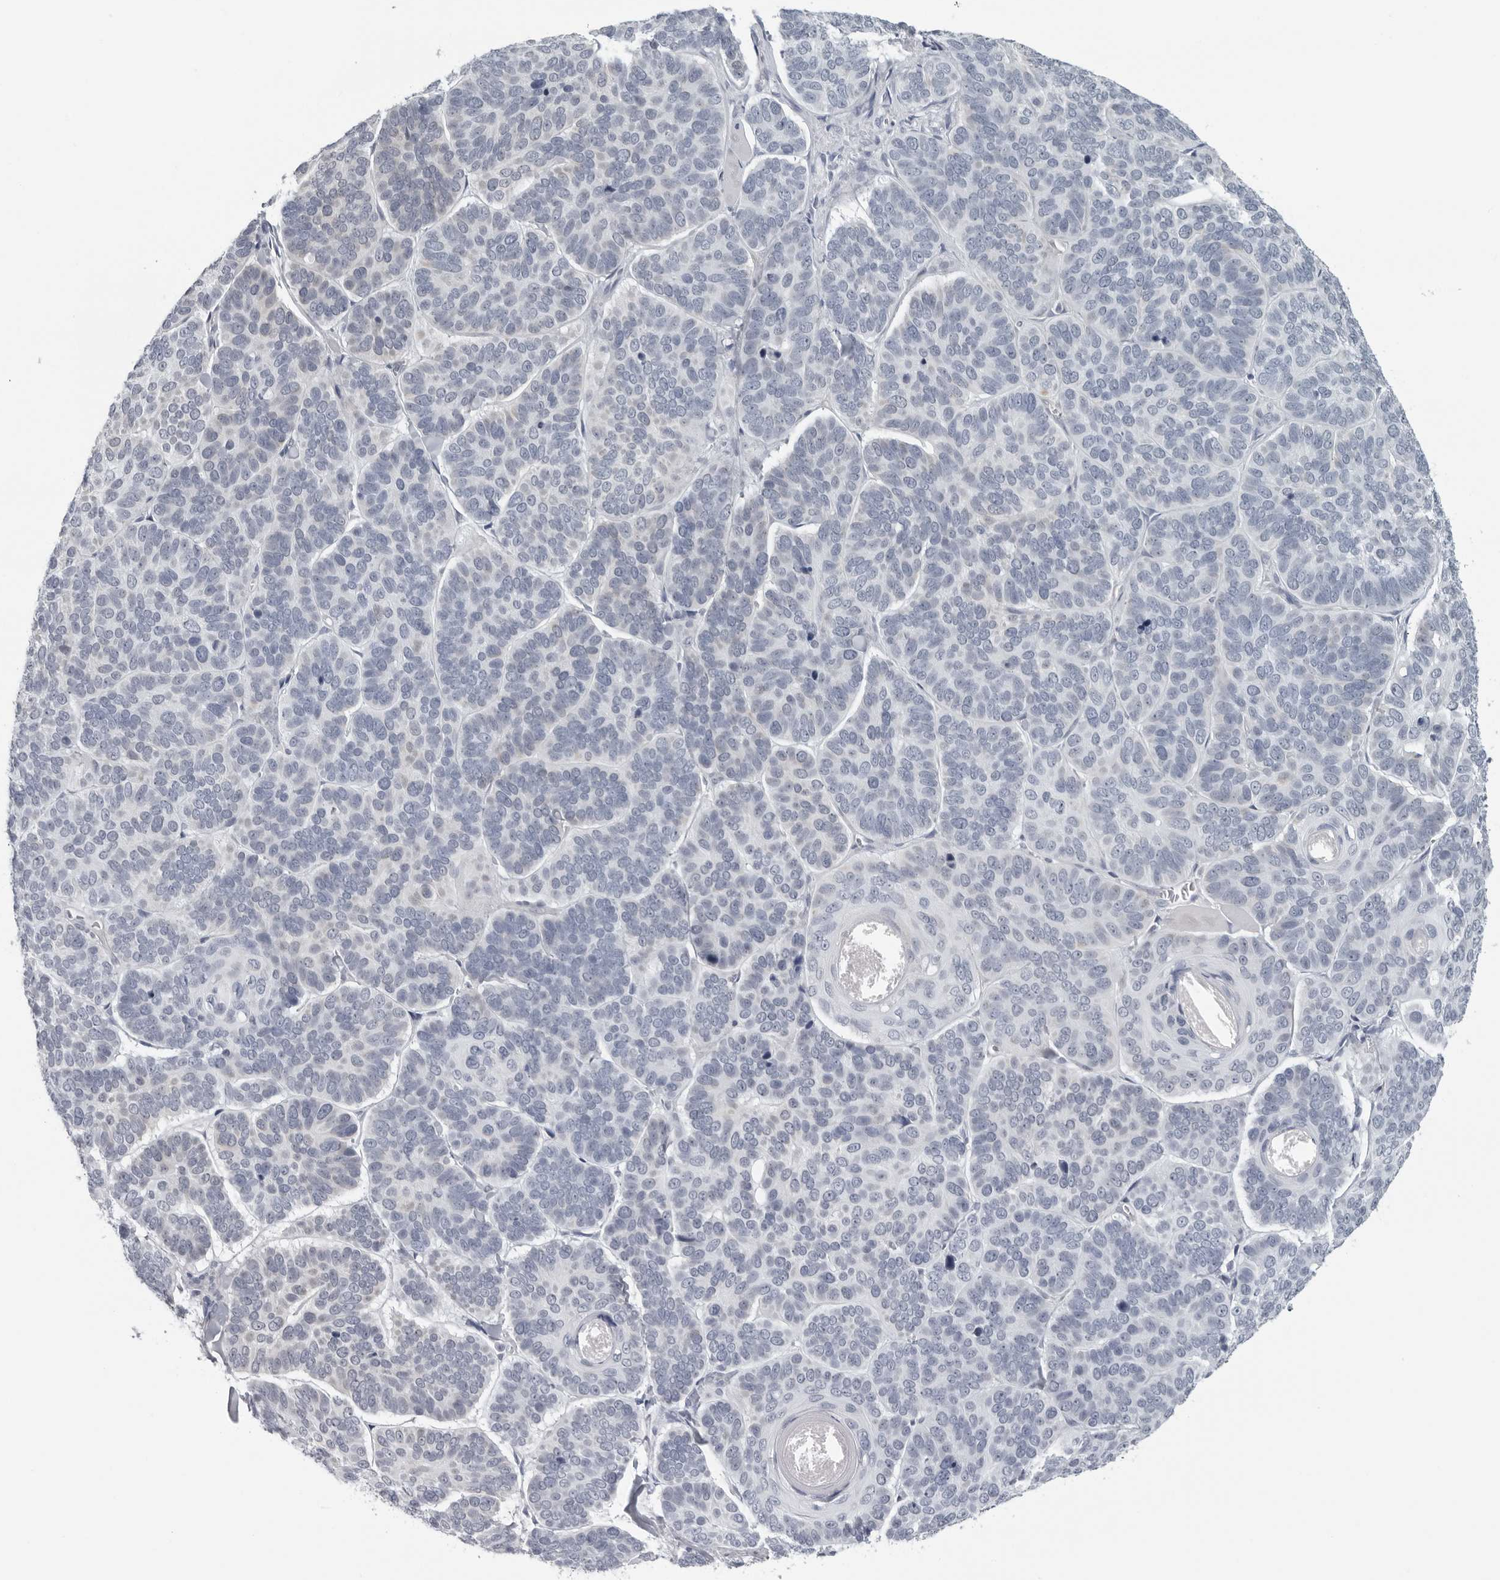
{"staining": {"intensity": "negative", "quantity": "none", "location": "none"}, "tissue": "skin cancer", "cell_type": "Tumor cells", "image_type": "cancer", "snomed": [{"axis": "morphology", "description": "Basal cell carcinoma"}, {"axis": "topography", "description": "Skin"}], "caption": "Histopathology image shows no protein staining in tumor cells of skin cancer tissue.", "gene": "OPLAH", "patient": {"sex": "male", "age": 62}}